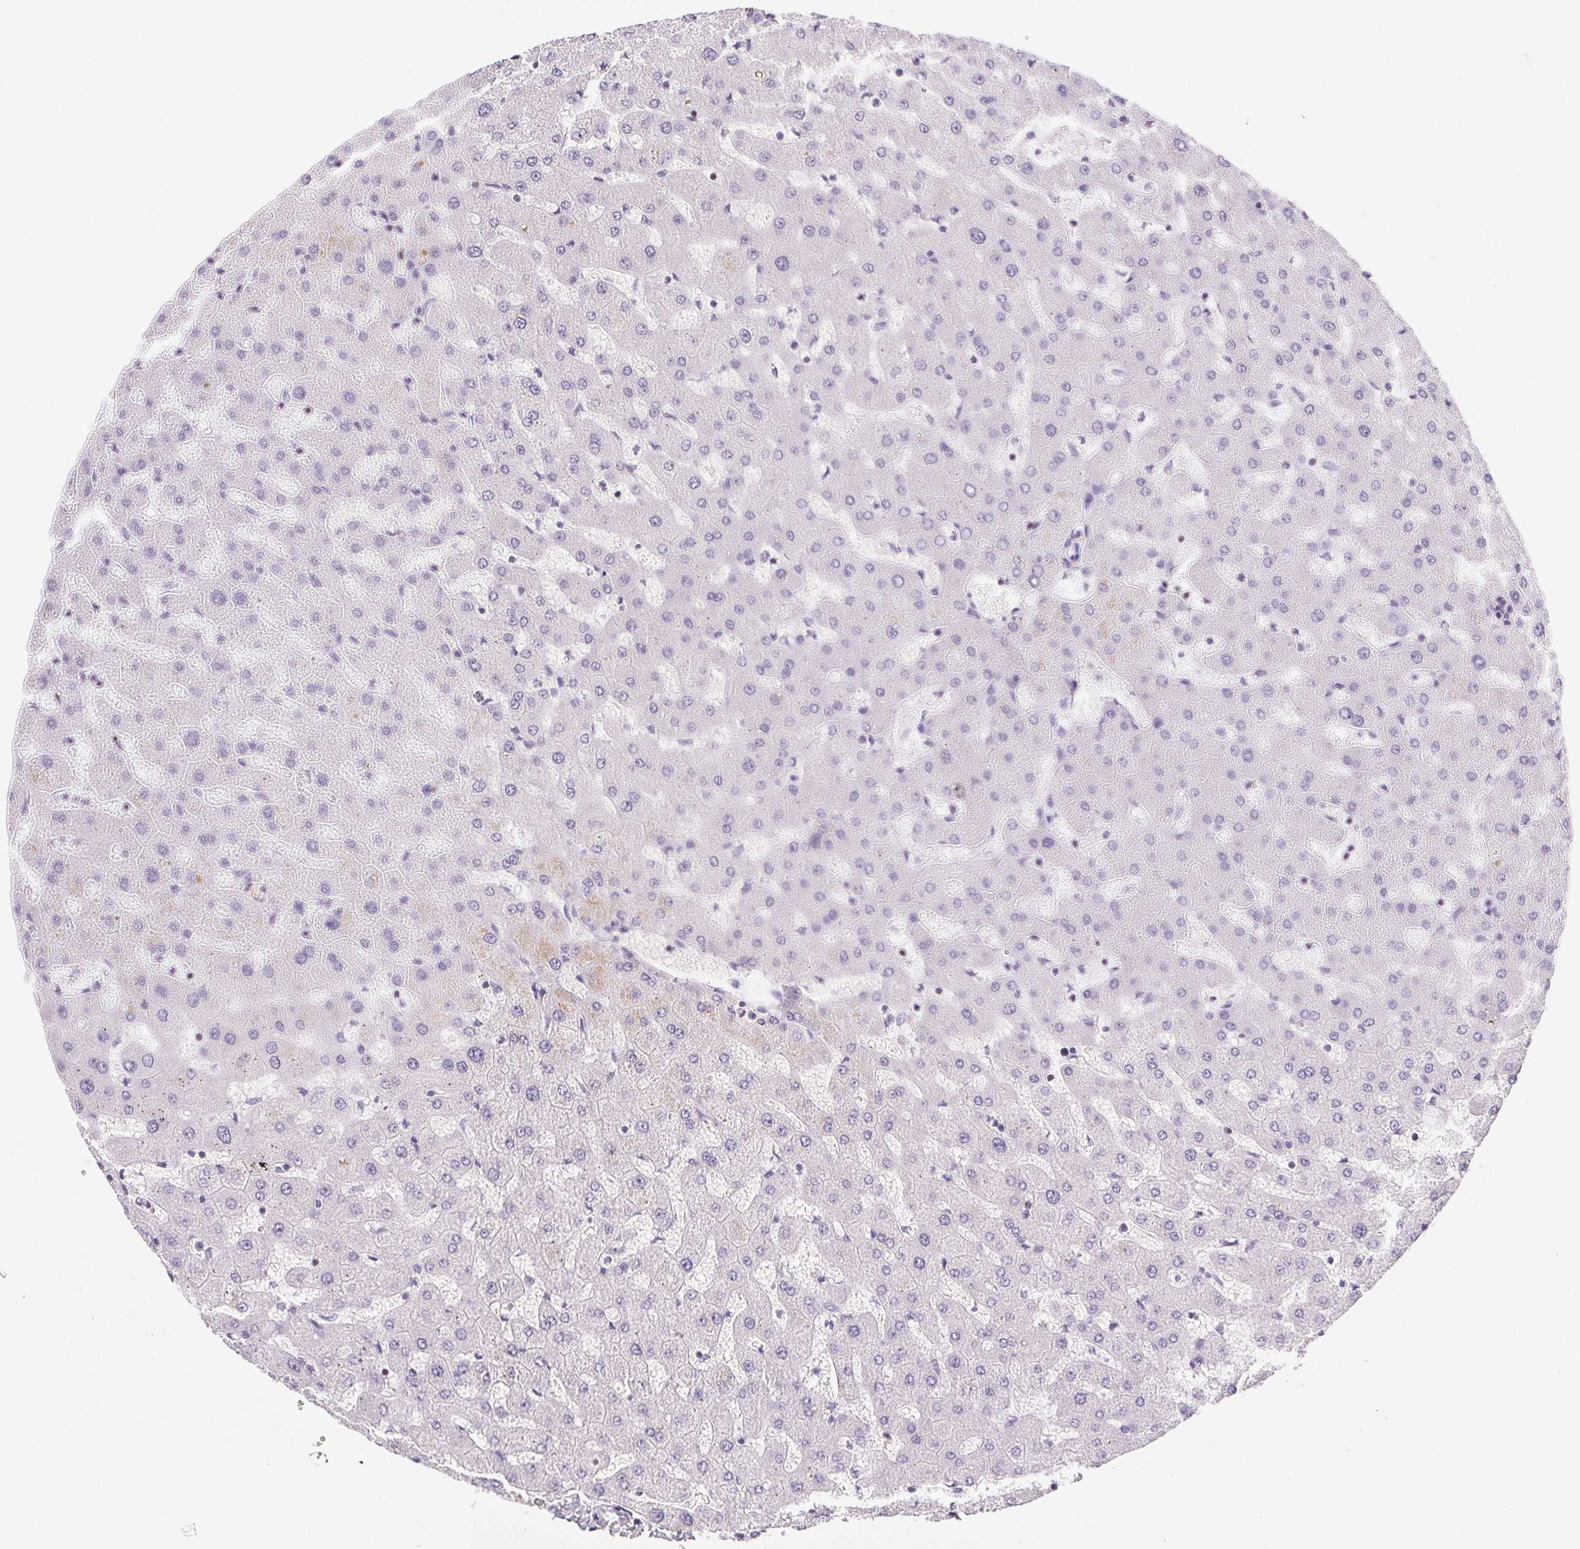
{"staining": {"intensity": "negative", "quantity": "none", "location": "none"}, "tissue": "liver", "cell_type": "Cholangiocytes", "image_type": "normal", "snomed": [{"axis": "morphology", "description": "Normal tissue, NOS"}, {"axis": "topography", "description": "Liver"}], "caption": "This is an IHC image of normal liver. There is no expression in cholangiocytes.", "gene": "BEND2", "patient": {"sex": "female", "age": 63}}